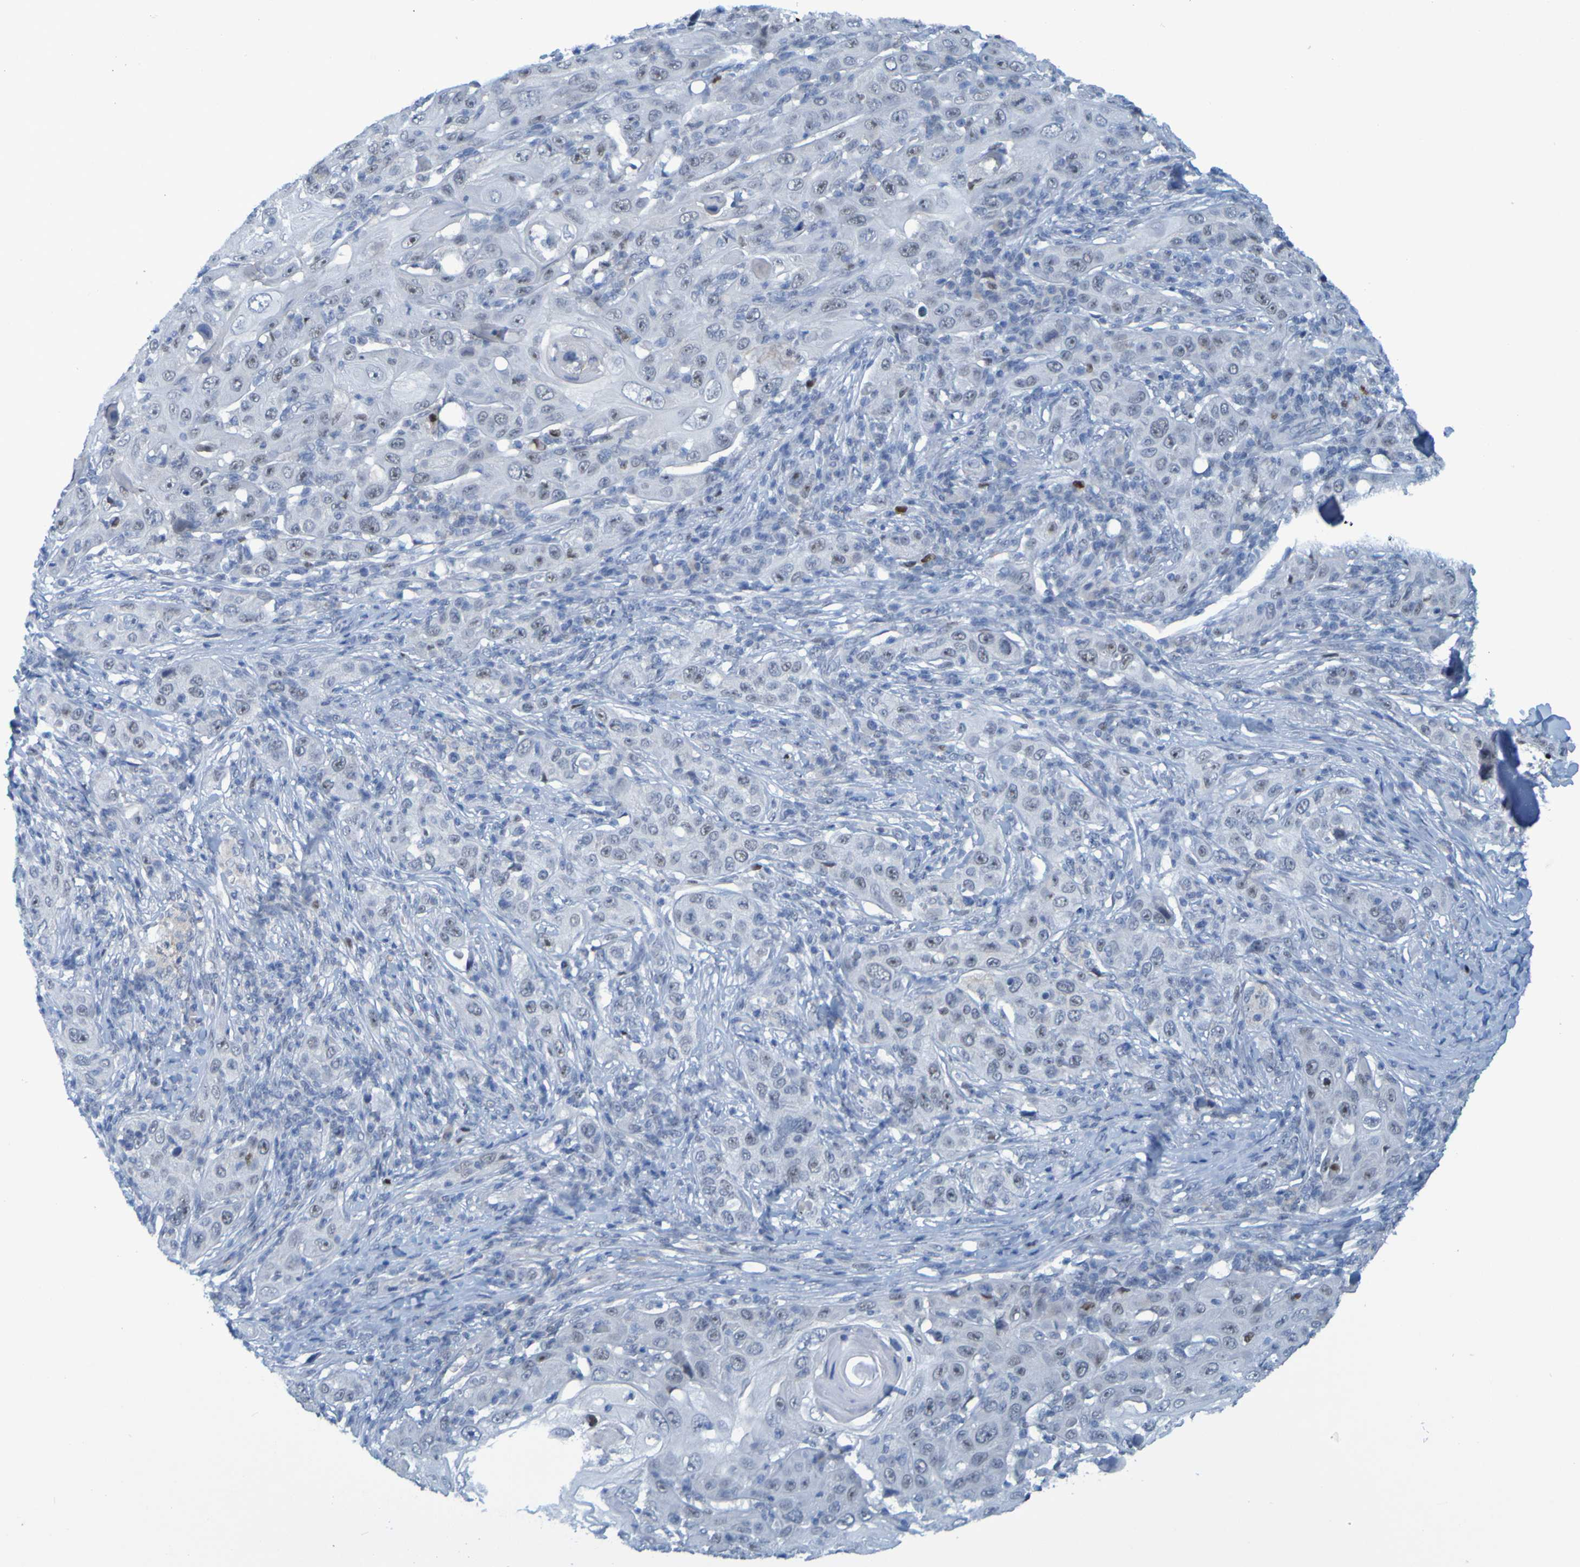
{"staining": {"intensity": "negative", "quantity": "none", "location": "none"}, "tissue": "skin cancer", "cell_type": "Tumor cells", "image_type": "cancer", "snomed": [{"axis": "morphology", "description": "Squamous cell carcinoma, NOS"}, {"axis": "topography", "description": "Skin"}], "caption": "Squamous cell carcinoma (skin) was stained to show a protein in brown. There is no significant staining in tumor cells. (DAB immunohistochemistry (IHC) with hematoxylin counter stain).", "gene": "USP36", "patient": {"sex": "female", "age": 88}}